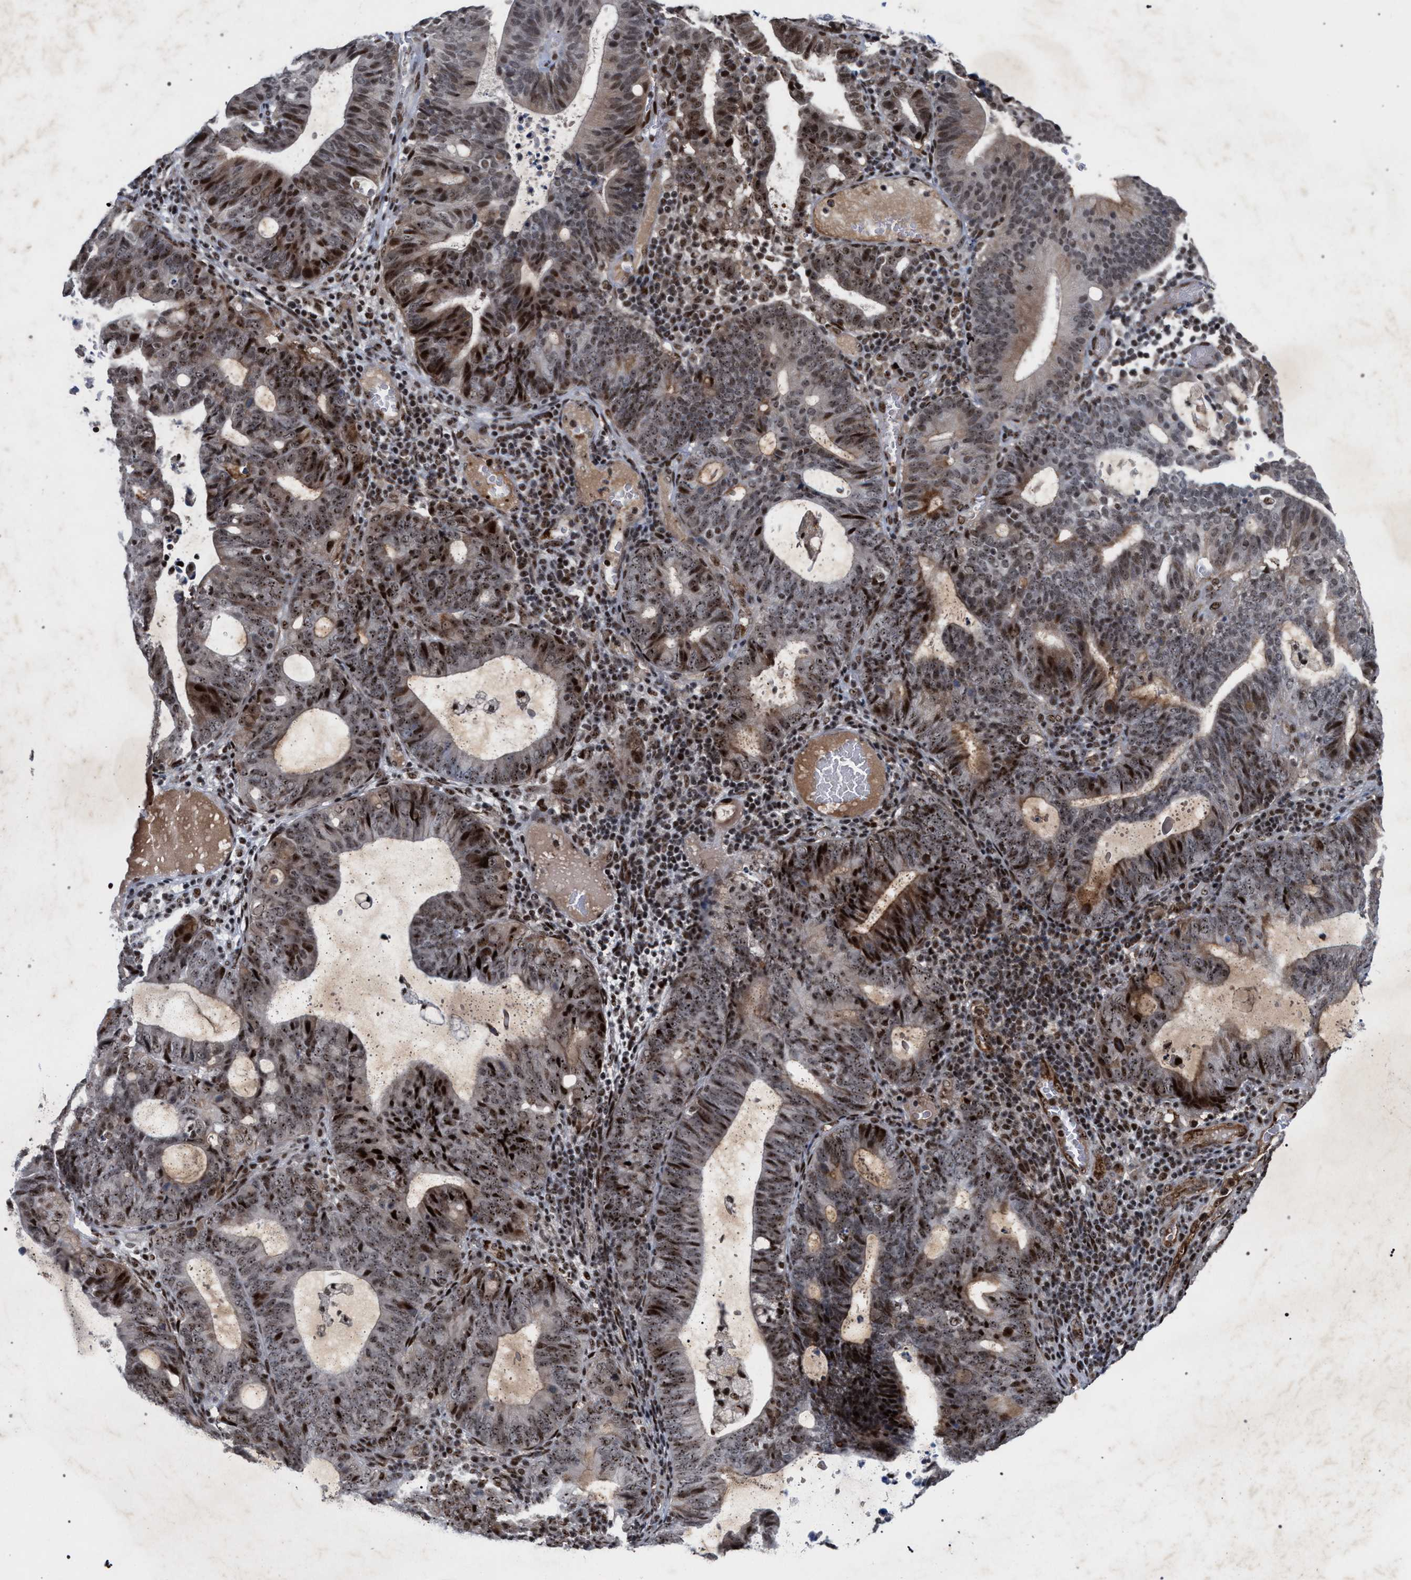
{"staining": {"intensity": "moderate", "quantity": ">75%", "location": "nuclear"}, "tissue": "endometrial cancer", "cell_type": "Tumor cells", "image_type": "cancer", "snomed": [{"axis": "morphology", "description": "Adenocarcinoma, NOS"}, {"axis": "topography", "description": "Uterus"}], "caption": "A brown stain labels moderate nuclear expression of a protein in human endometrial cancer tumor cells.", "gene": "SCAF4", "patient": {"sex": "female", "age": 83}}